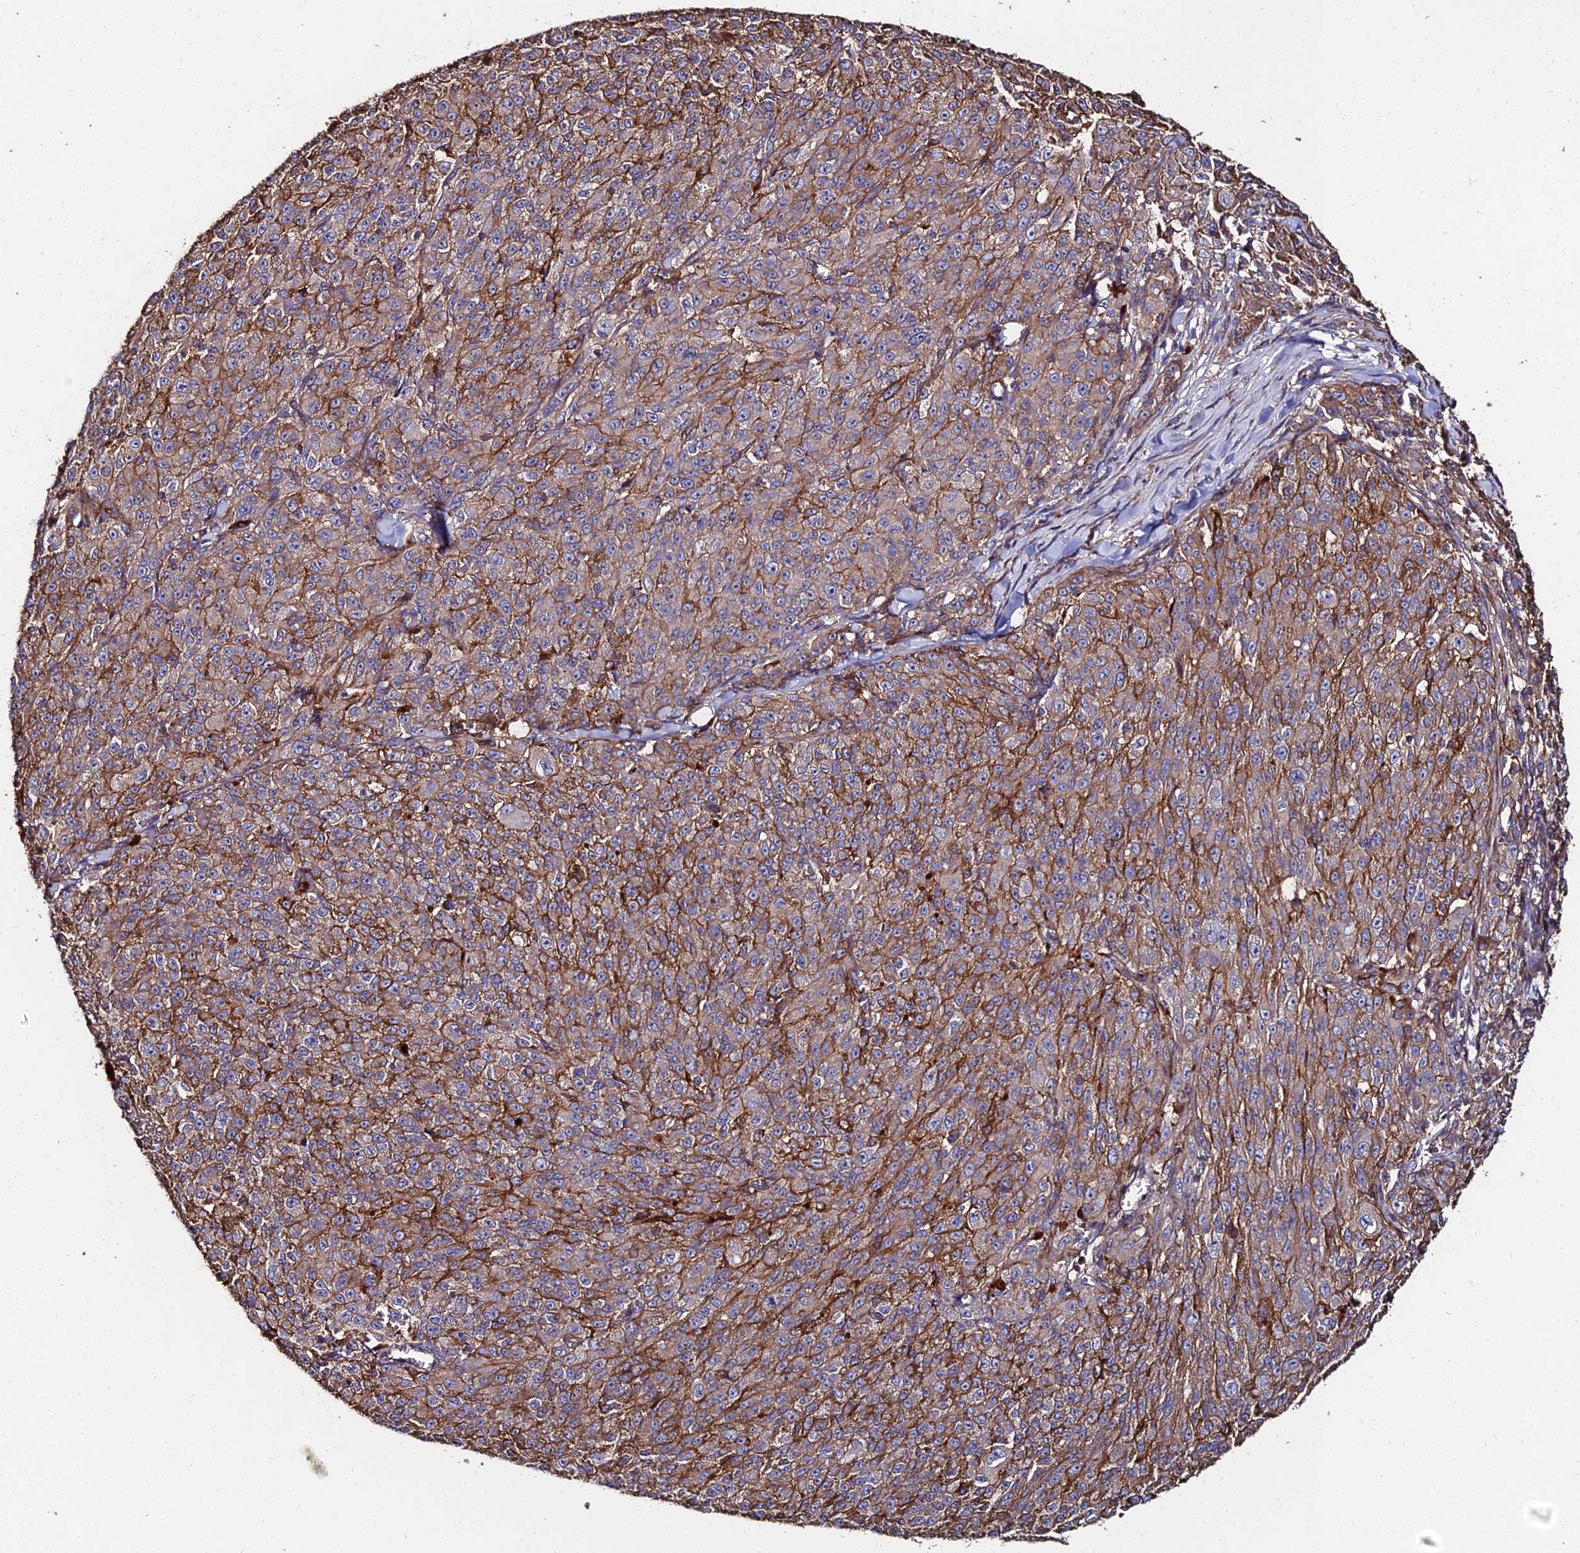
{"staining": {"intensity": "moderate", "quantity": "25%-75%", "location": "cytoplasmic/membranous"}, "tissue": "melanoma", "cell_type": "Tumor cells", "image_type": "cancer", "snomed": [{"axis": "morphology", "description": "Malignant melanoma, NOS"}, {"axis": "topography", "description": "Skin"}], "caption": "This image reveals melanoma stained with immunohistochemistry (IHC) to label a protein in brown. The cytoplasmic/membranous of tumor cells show moderate positivity for the protein. Nuclei are counter-stained blue.", "gene": "EXT1", "patient": {"sex": "female", "age": 52}}